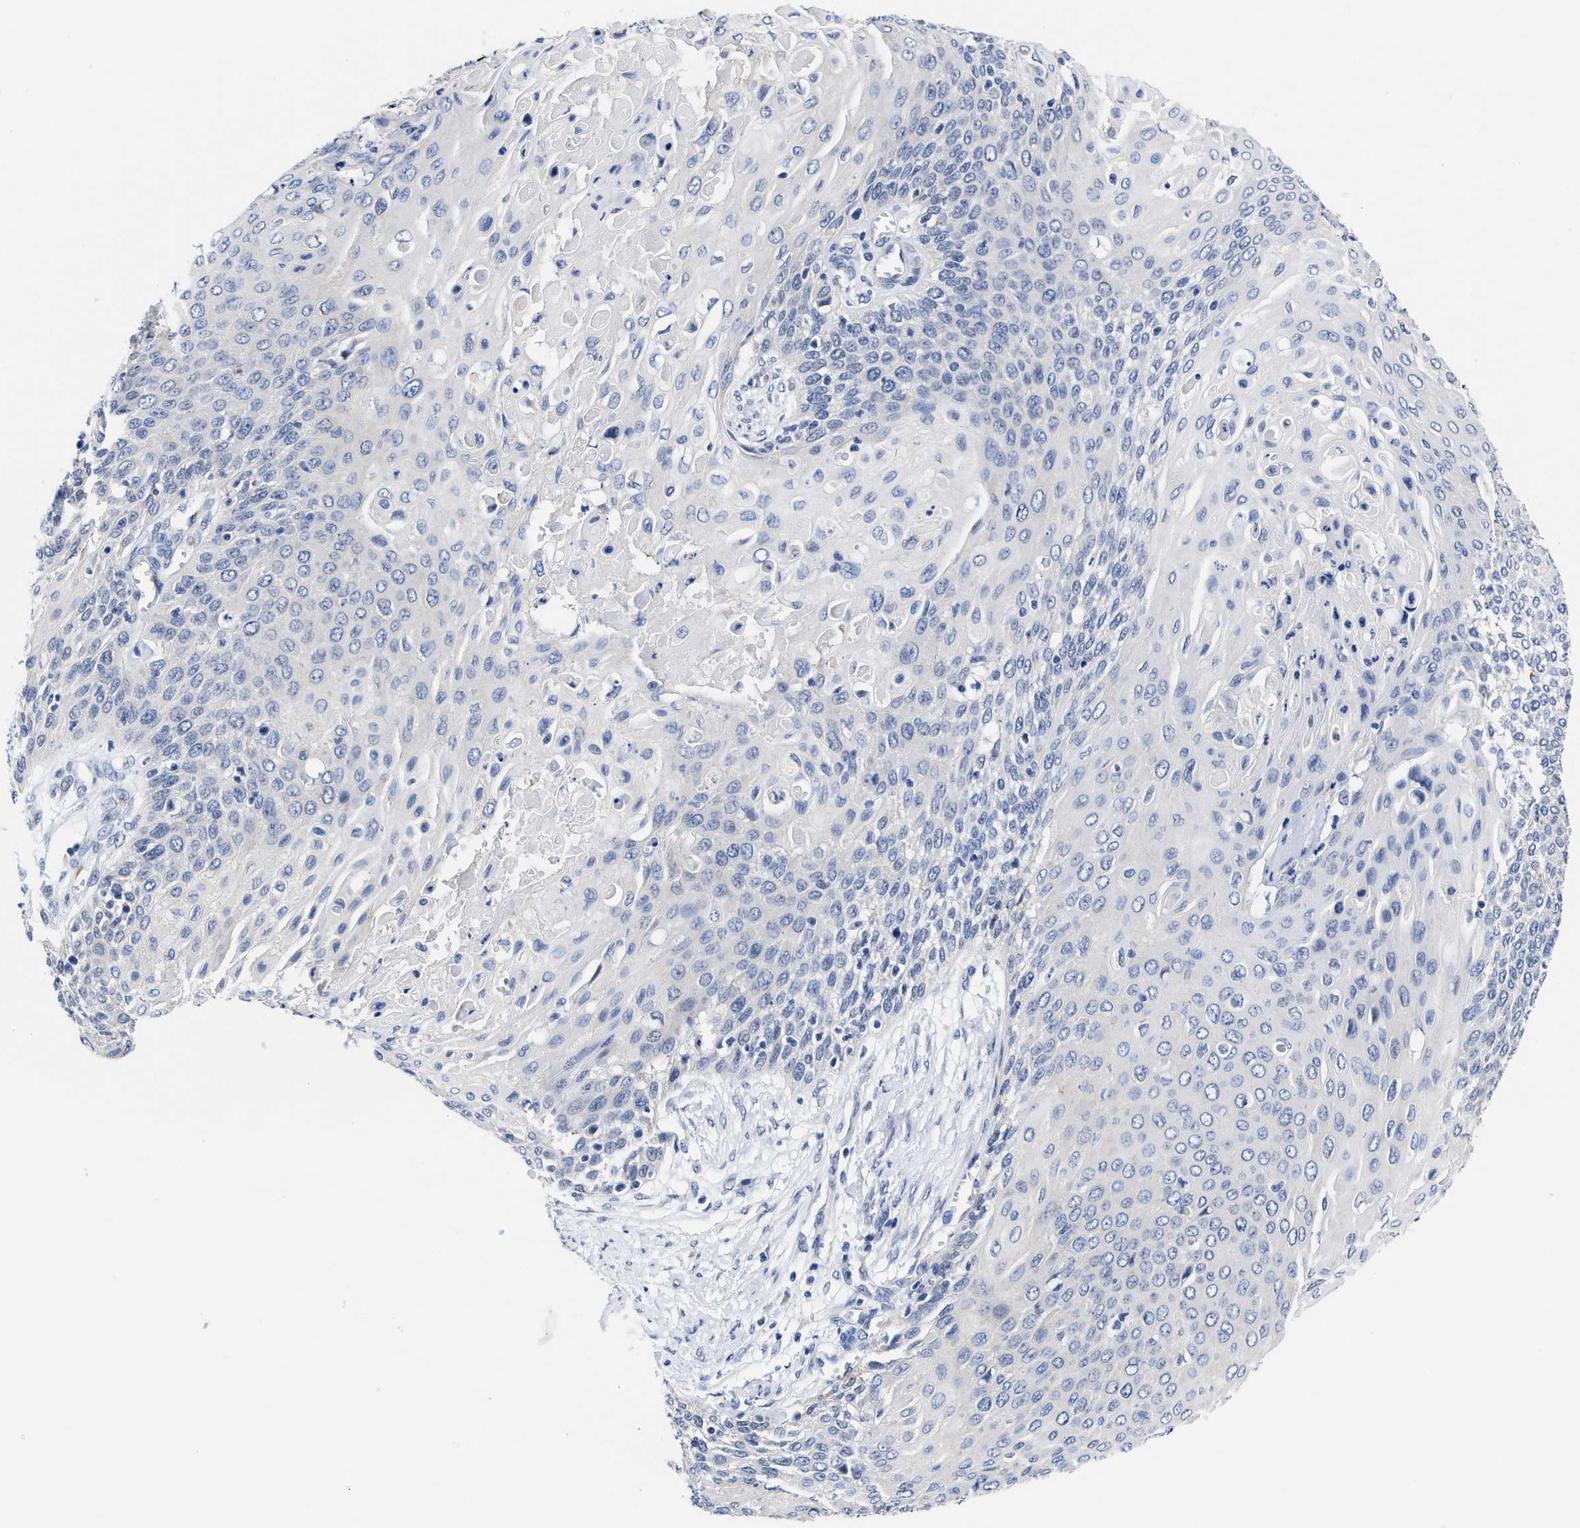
{"staining": {"intensity": "negative", "quantity": "none", "location": "none"}, "tissue": "cervical cancer", "cell_type": "Tumor cells", "image_type": "cancer", "snomed": [{"axis": "morphology", "description": "Squamous cell carcinoma, NOS"}, {"axis": "topography", "description": "Cervix"}], "caption": "DAB immunohistochemical staining of human squamous cell carcinoma (cervical) demonstrates no significant expression in tumor cells.", "gene": "HOOK1", "patient": {"sex": "female", "age": 39}}